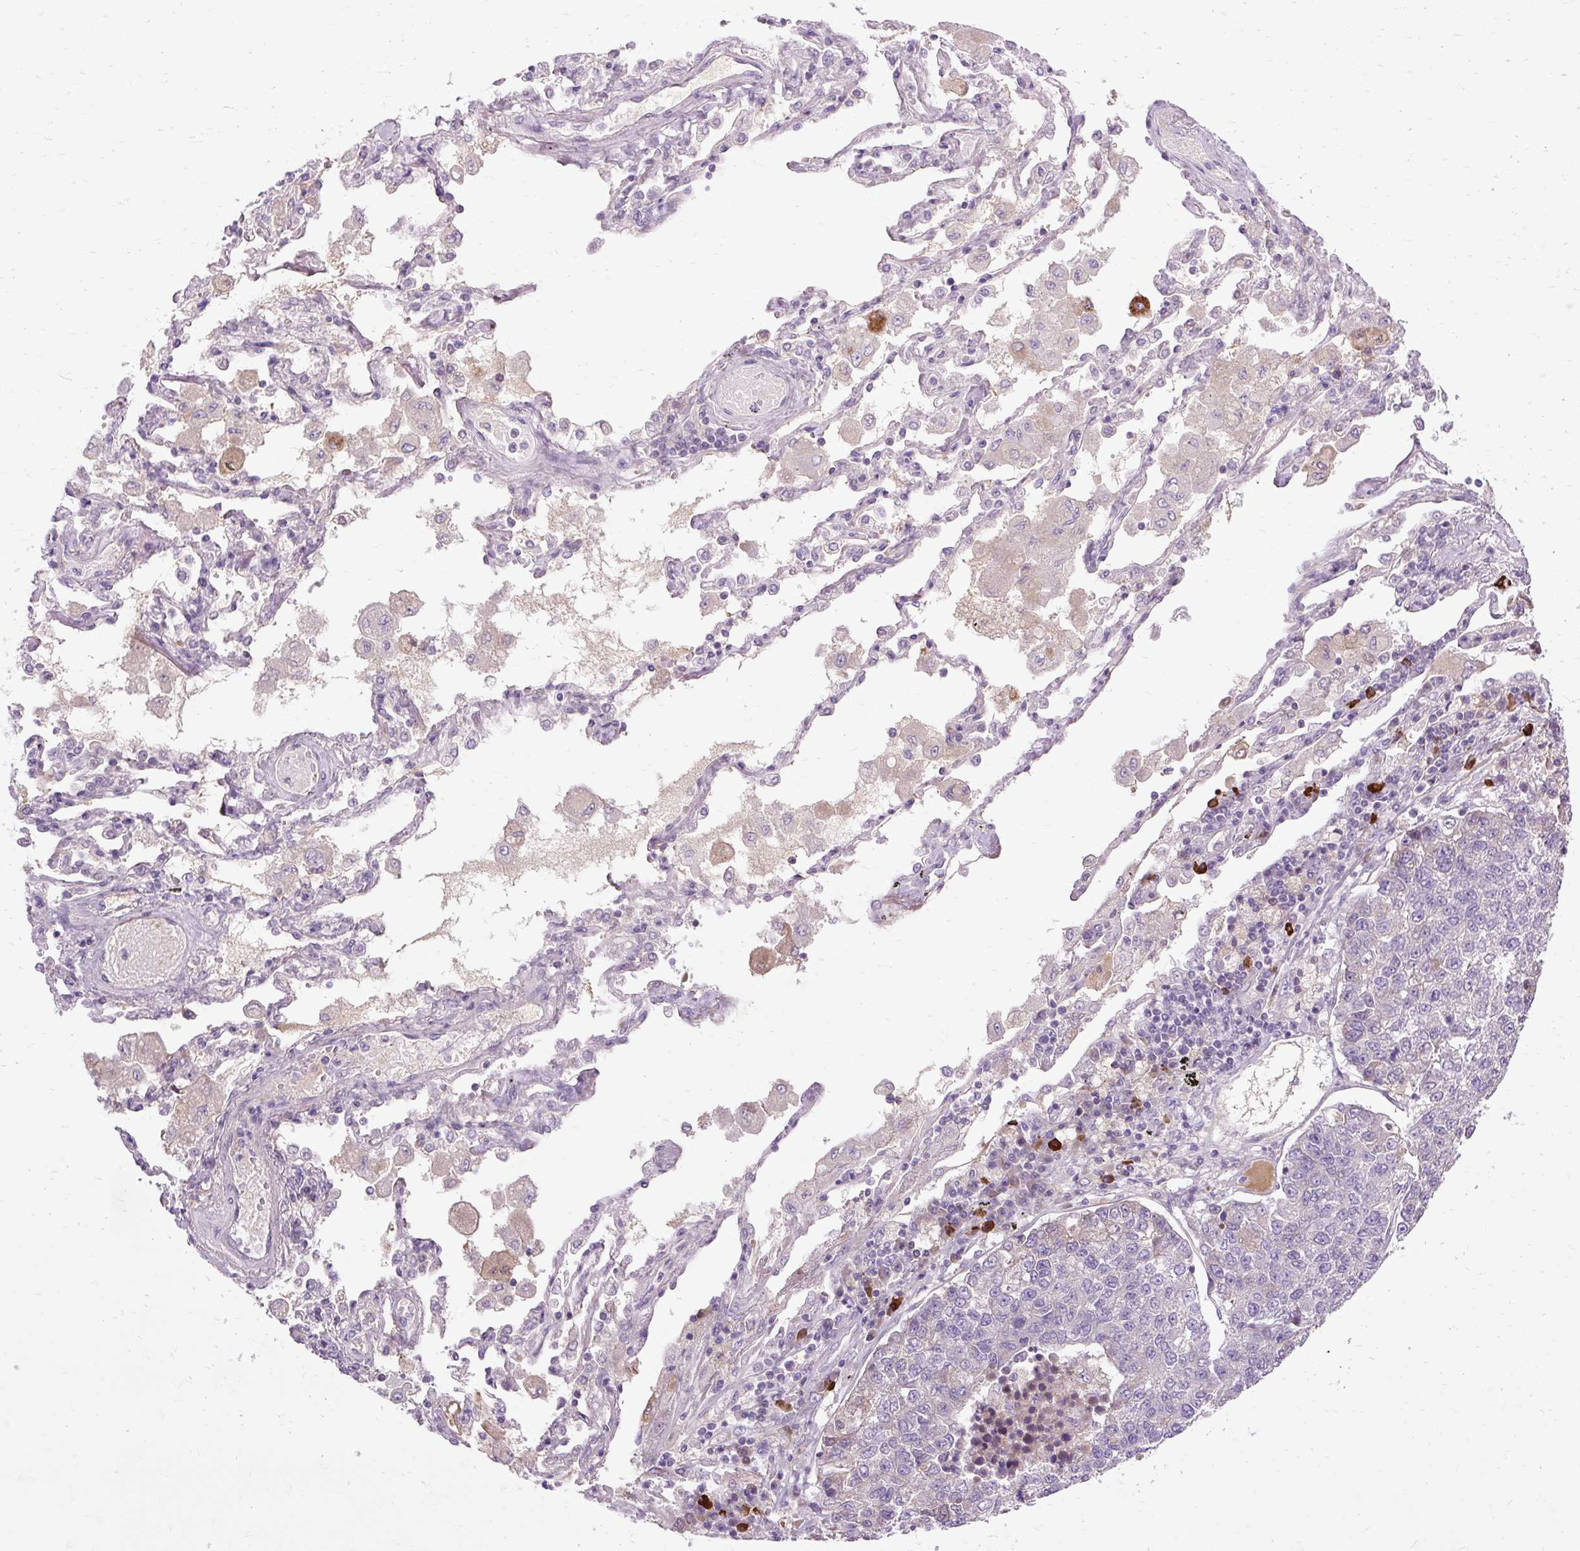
{"staining": {"intensity": "negative", "quantity": "none", "location": "none"}, "tissue": "lung cancer", "cell_type": "Tumor cells", "image_type": "cancer", "snomed": [{"axis": "morphology", "description": "Adenocarcinoma, NOS"}, {"axis": "topography", "description": "Lung"}], "caption": "DAB immunohistochemical staining of lung cancer (adenocarcinoma) exhibits no significant expression in tumor cells. Nuclei are stained in blue.", "gene": "ARRDC2", "patient": {"sex": "male", "age": 49}}